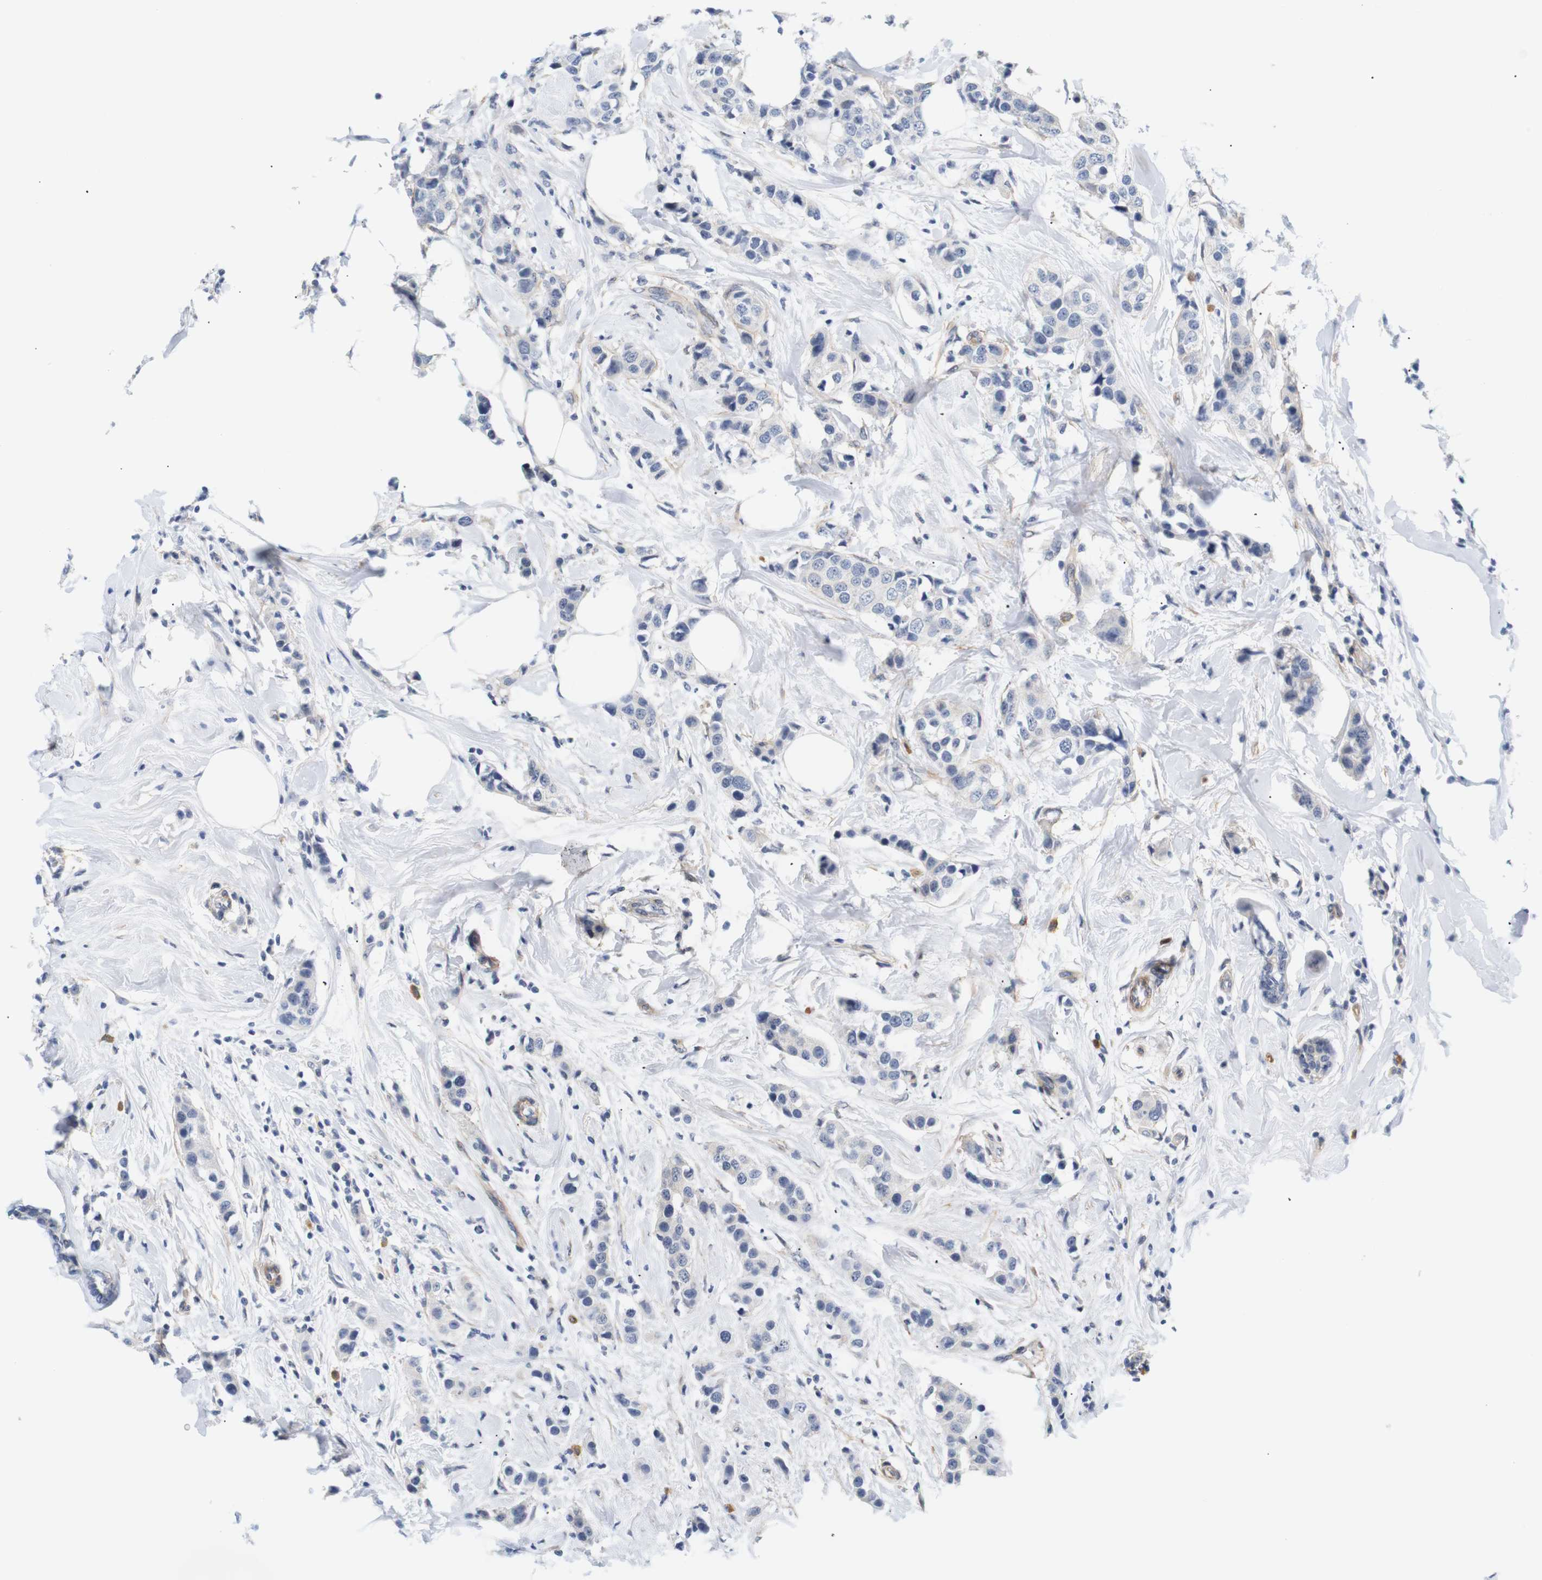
{"staining": {"intensity": "negative", "quantity": "none", "location": "none"}, "tissue": "breast cancer", "cell_type": "Tumor cells", "image_type": "cancer", "snomed": [{"axis": "morphology", "description": "Normal tissue, NOS"}, {"axis": "morphology", "description": "Duct carcinoma"}, {"axis": "topography", "description": "Breast"}], "caption": "Tumor cells show no significant expression in infiltrating ductal carcinoma (breast).", "gene": "STMN3", "patient": {"sex": "female", "age": 50}}